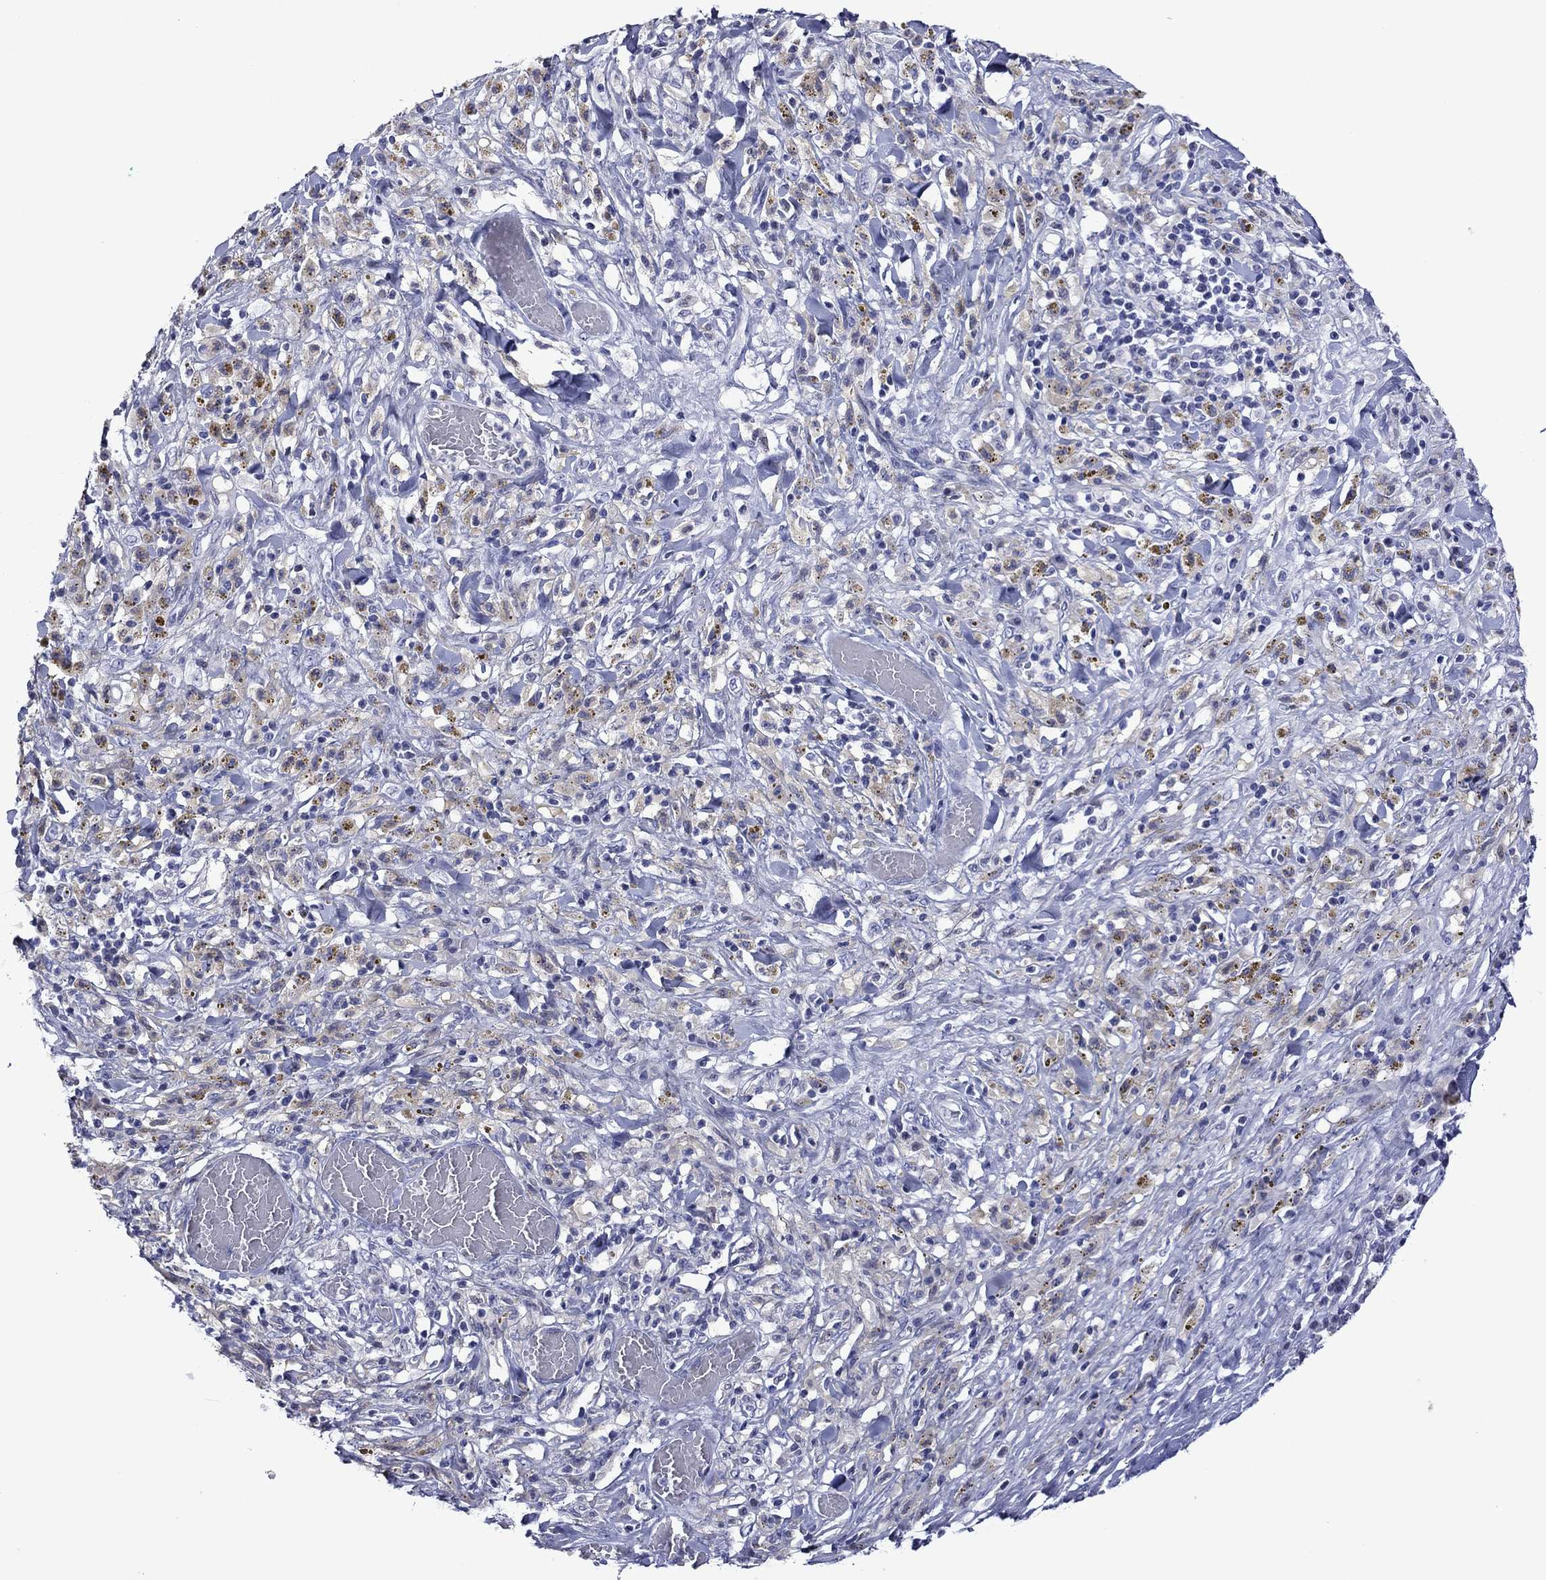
{"staining": {"intensity": "weak", "quantity": "25%-75%", "location": "cytoplasmic/membranous"}, "tissue": "melanoma", "cell_type": "Tumor cells", "image_type": "cancer", "snomed": [{"axis": "morphology", "description": "Malignant melanoma, NOS"}, {"axis": "topography", "description": "Skin"}], "caption": "A high-resolution histopathology image shows immunohistochemistry (IHC) staining of malignant melanoma, which displays weak cytoplasmic/membranous expression in about 25%-75% of tumor cells. The staining was performed using DAB (3,3'-diaminobenzidine) to visualize the protein expression in brown, while the nuclei were stained in blue with hematoxylin (Magnification: 20x).", "gene": "PIWIL1", "patient": {"sex": "female", "age": 91}}